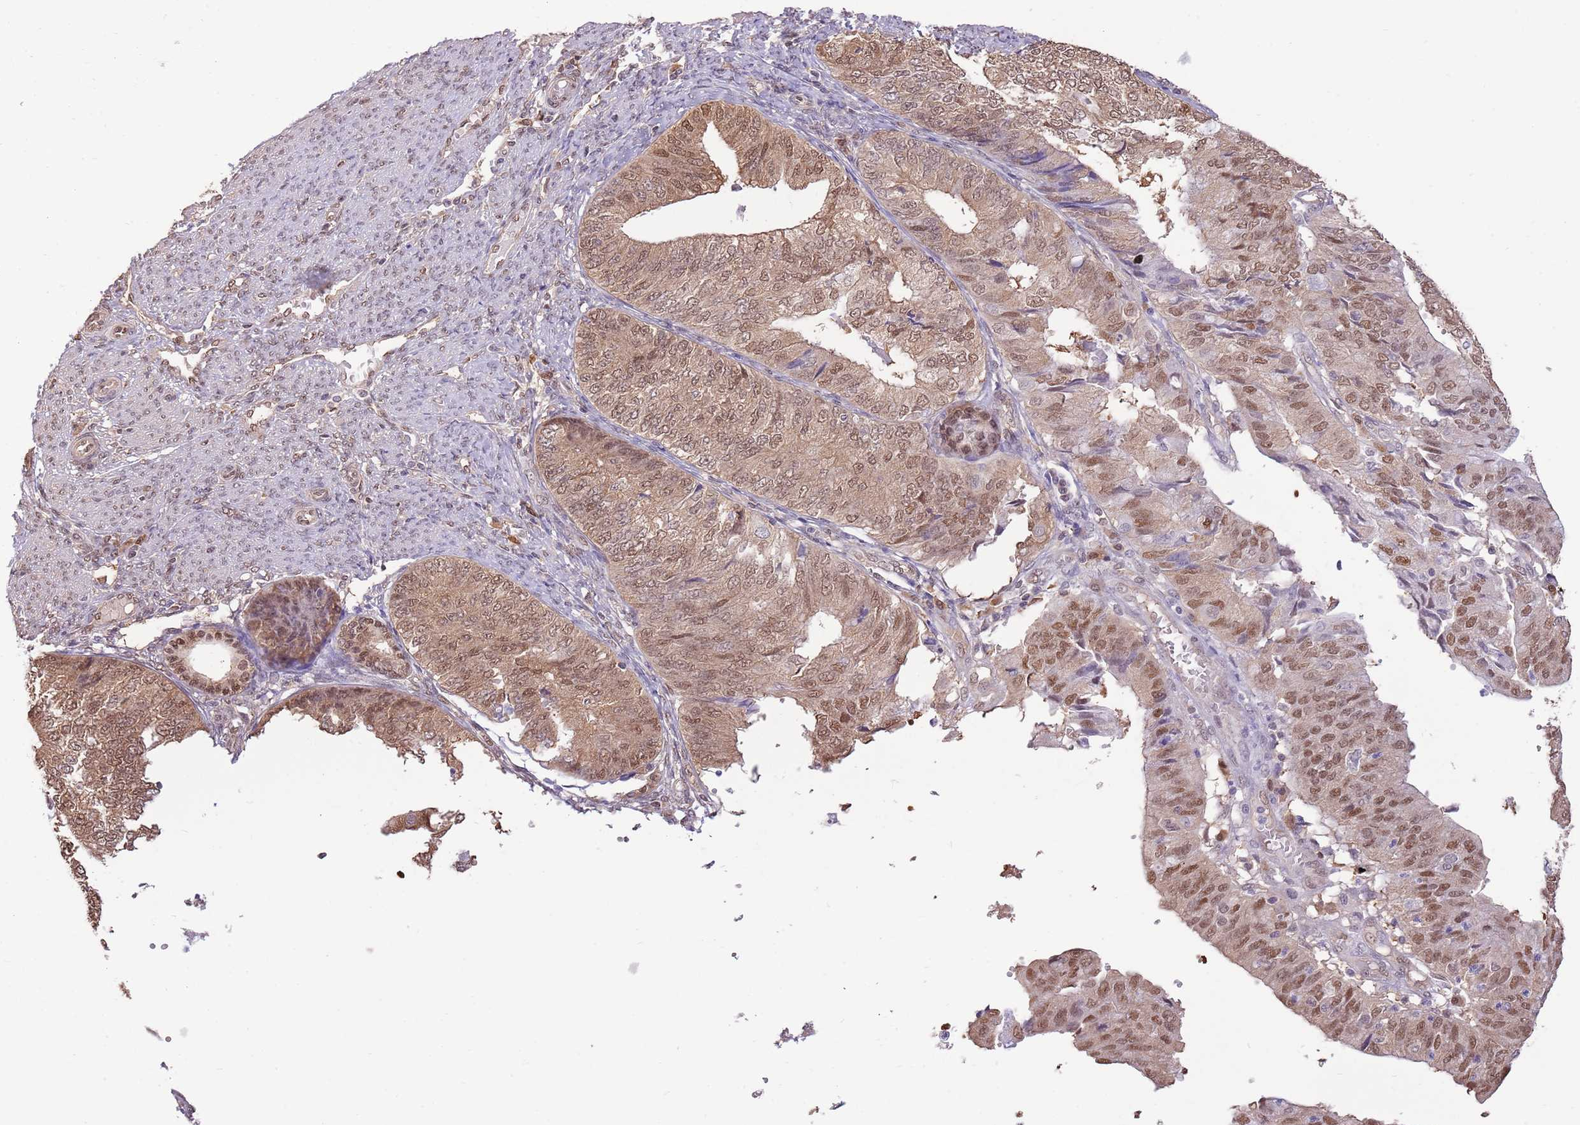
{"staining": {"intensity": "moderate", "quantity": "25%-75%", "location": "nuclear"}, "tissue": "endometrial cancer", "cell_type": "Tumor cells", "image_type": "cancer", "snomed": [{"axis": "morphology", "description": "Adenocarcinoma, NOS"}, {"axis": "topography", "description": "Endometrium"}], "caption": "Immunohistochemistry staining of adenocarcinoma (endometrial), which shows medium levels of moderate nuclear positivity in approximately 25%-75% of tumor cells indicating moderate nuclear protein positivity. The staining was performed using DAB (3,3'-diaminobenzidine) (brown) for protein detection and nuclei were counterstained in hematoxylin (blue).", "gene": "NSFL1C", "patient": {"sex": "female", "age": 68}}